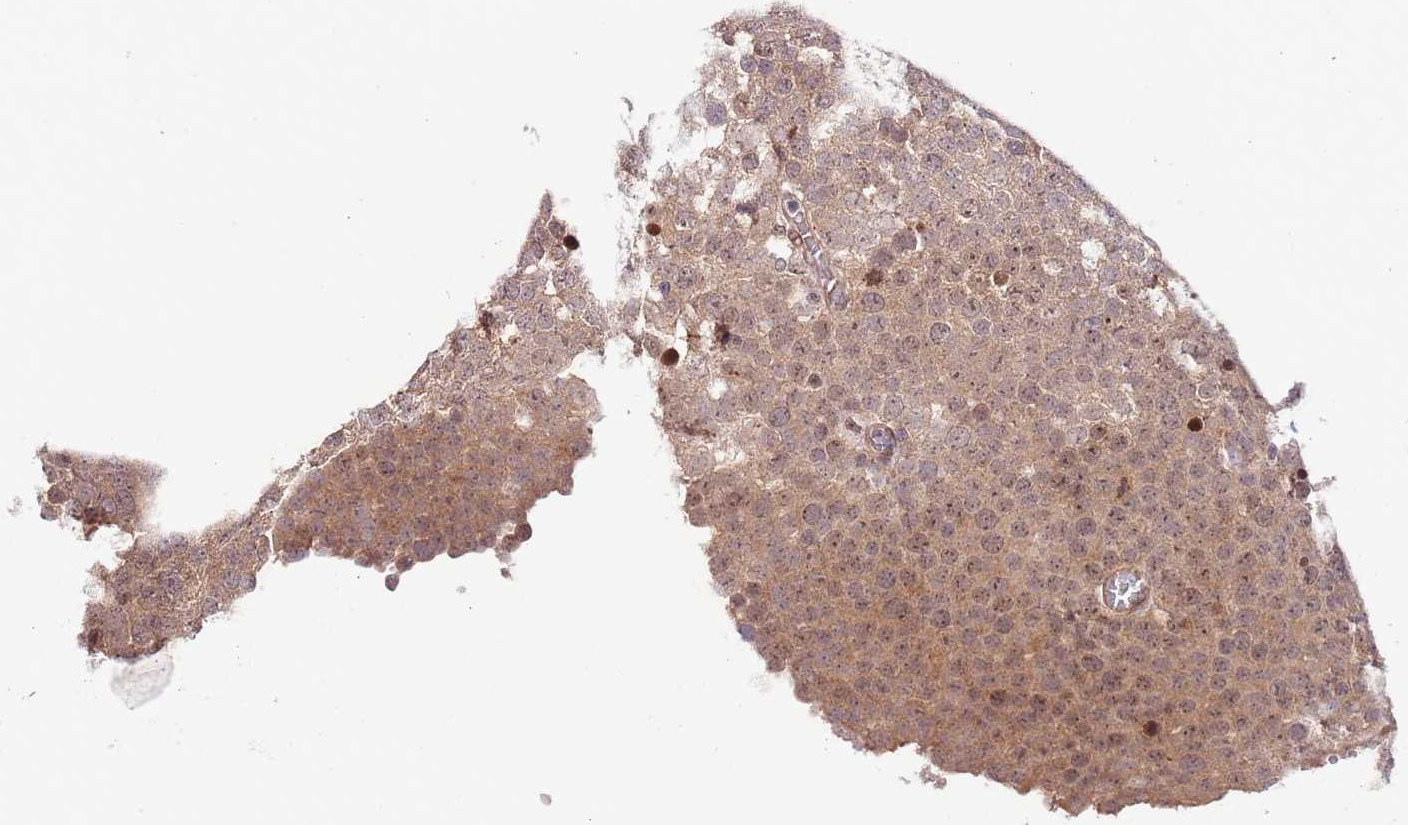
{"staining": {"intensity": "weak", "quantity": ">75%", "location": "cytoplasmic/membranous"}, "tissue": "testis cancer", "cell_type": "Tumor cells", "image_type": "cancer", "snomed": [{"axis": "morphology", "description": "Normal tissue, NOS"}, {"axis": "morphology", "description": "Seminoma, NOS"}, {"axis": "topography", "description": "Testis"}], "caption": "A histopathology image of testis cancer (seminoma) stained for a protein demonstrates weak cytoplasmic/membranous brown staining in tumor cells.", "gene": "CHD1", "patient": {"sex": "male", "age": 71}}